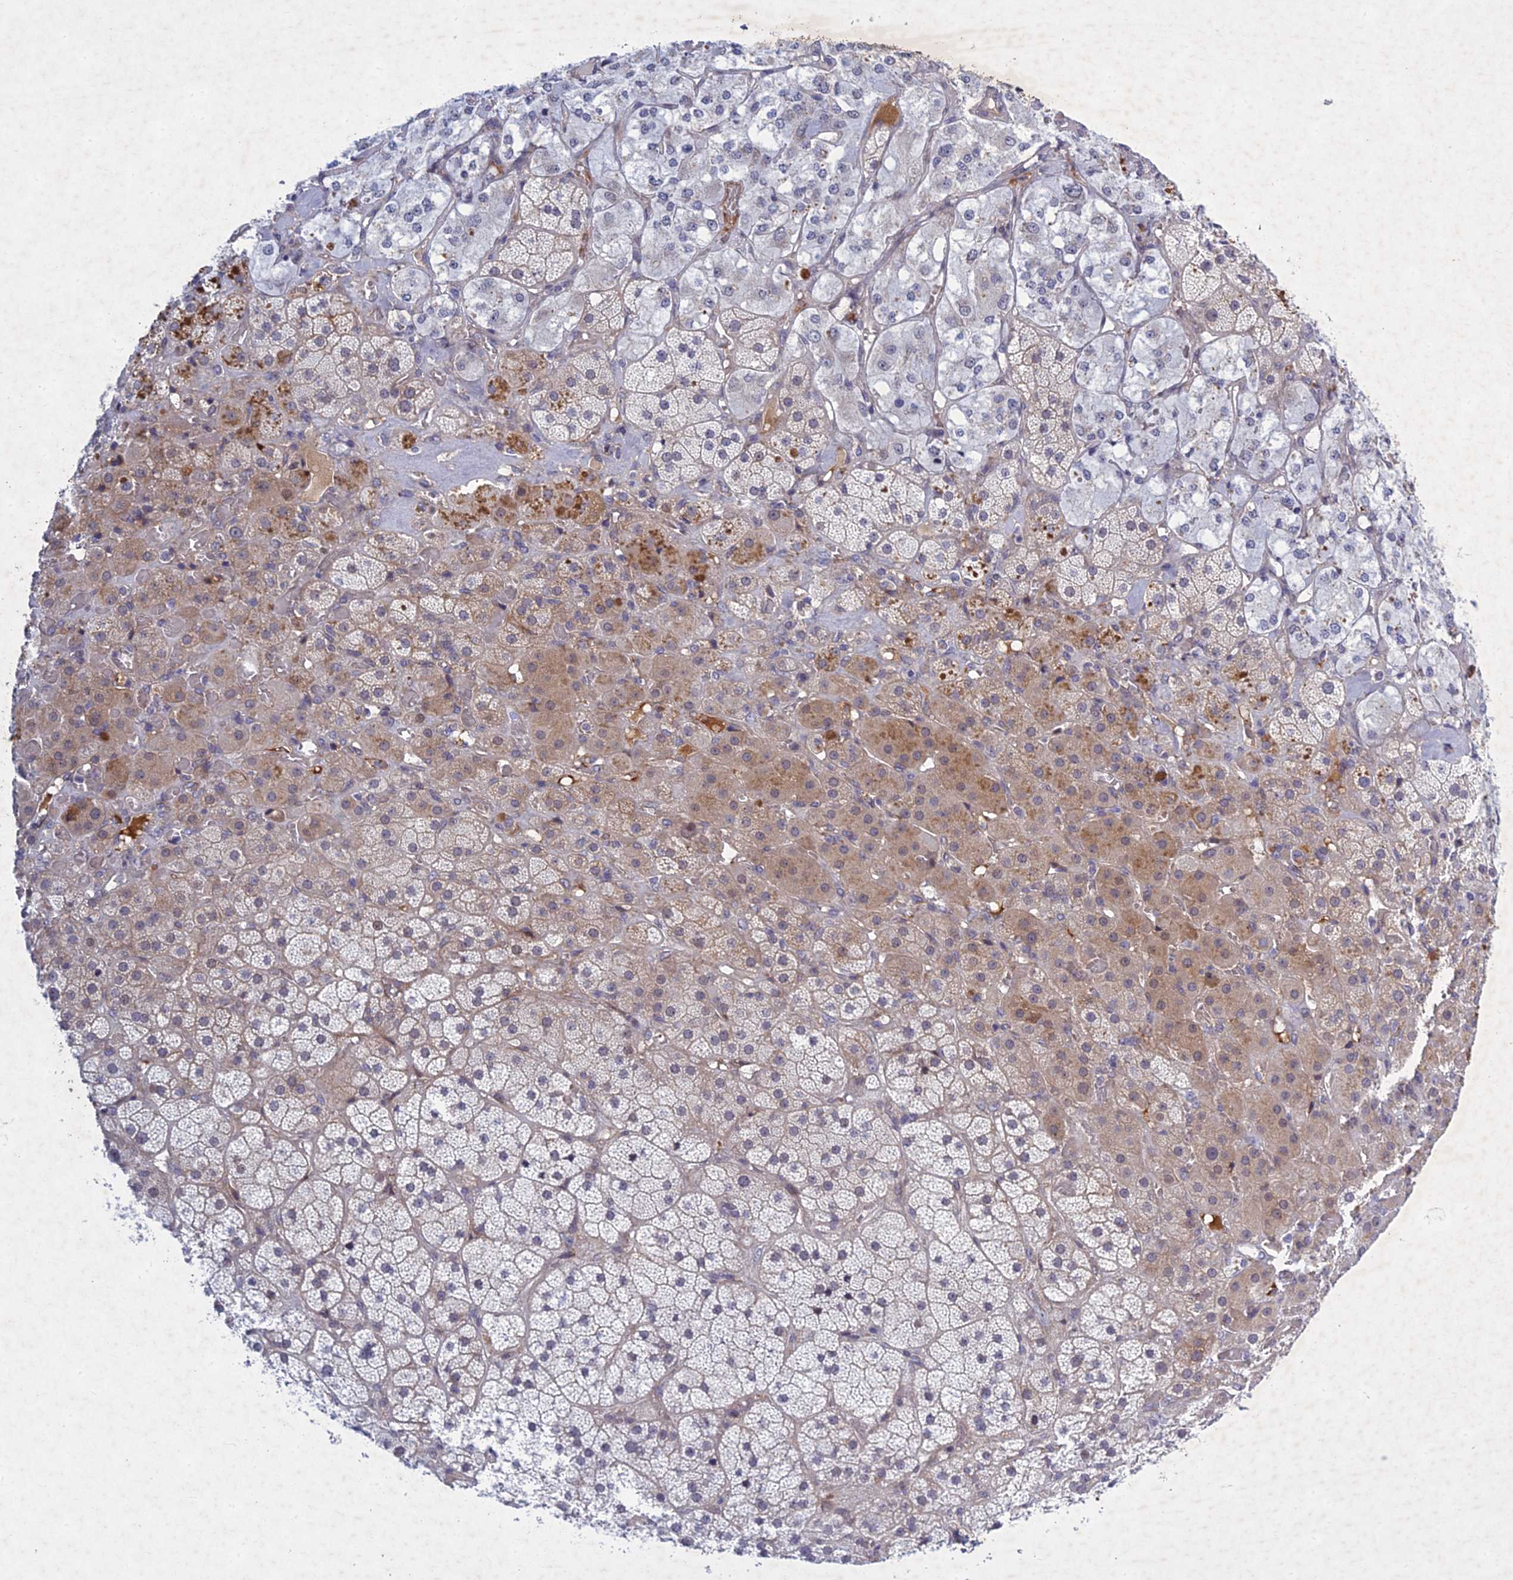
{"staining": {"intensity": "moderate", "quantity": "<25%", "location": "cytoplasmic/membranous"}, "tissue": "adrenal gland", "cell_type": "Glandular cells", "image_type": "normal", "snomed": [{"axis": "morphology", "description": "Normal tissue, NOS"}, {"axis": "topography", "description": "Adrenal gland"}], "caption": "IHC (DAB (3,3'-diaminobenzidine)) staining of benign adrenal gland shows moderate cytoplasmic/membranous protein positivity in about <25% of glandular cells.", "gene": "PTHLH", "patient": {"sex": "male", "age": 57}}